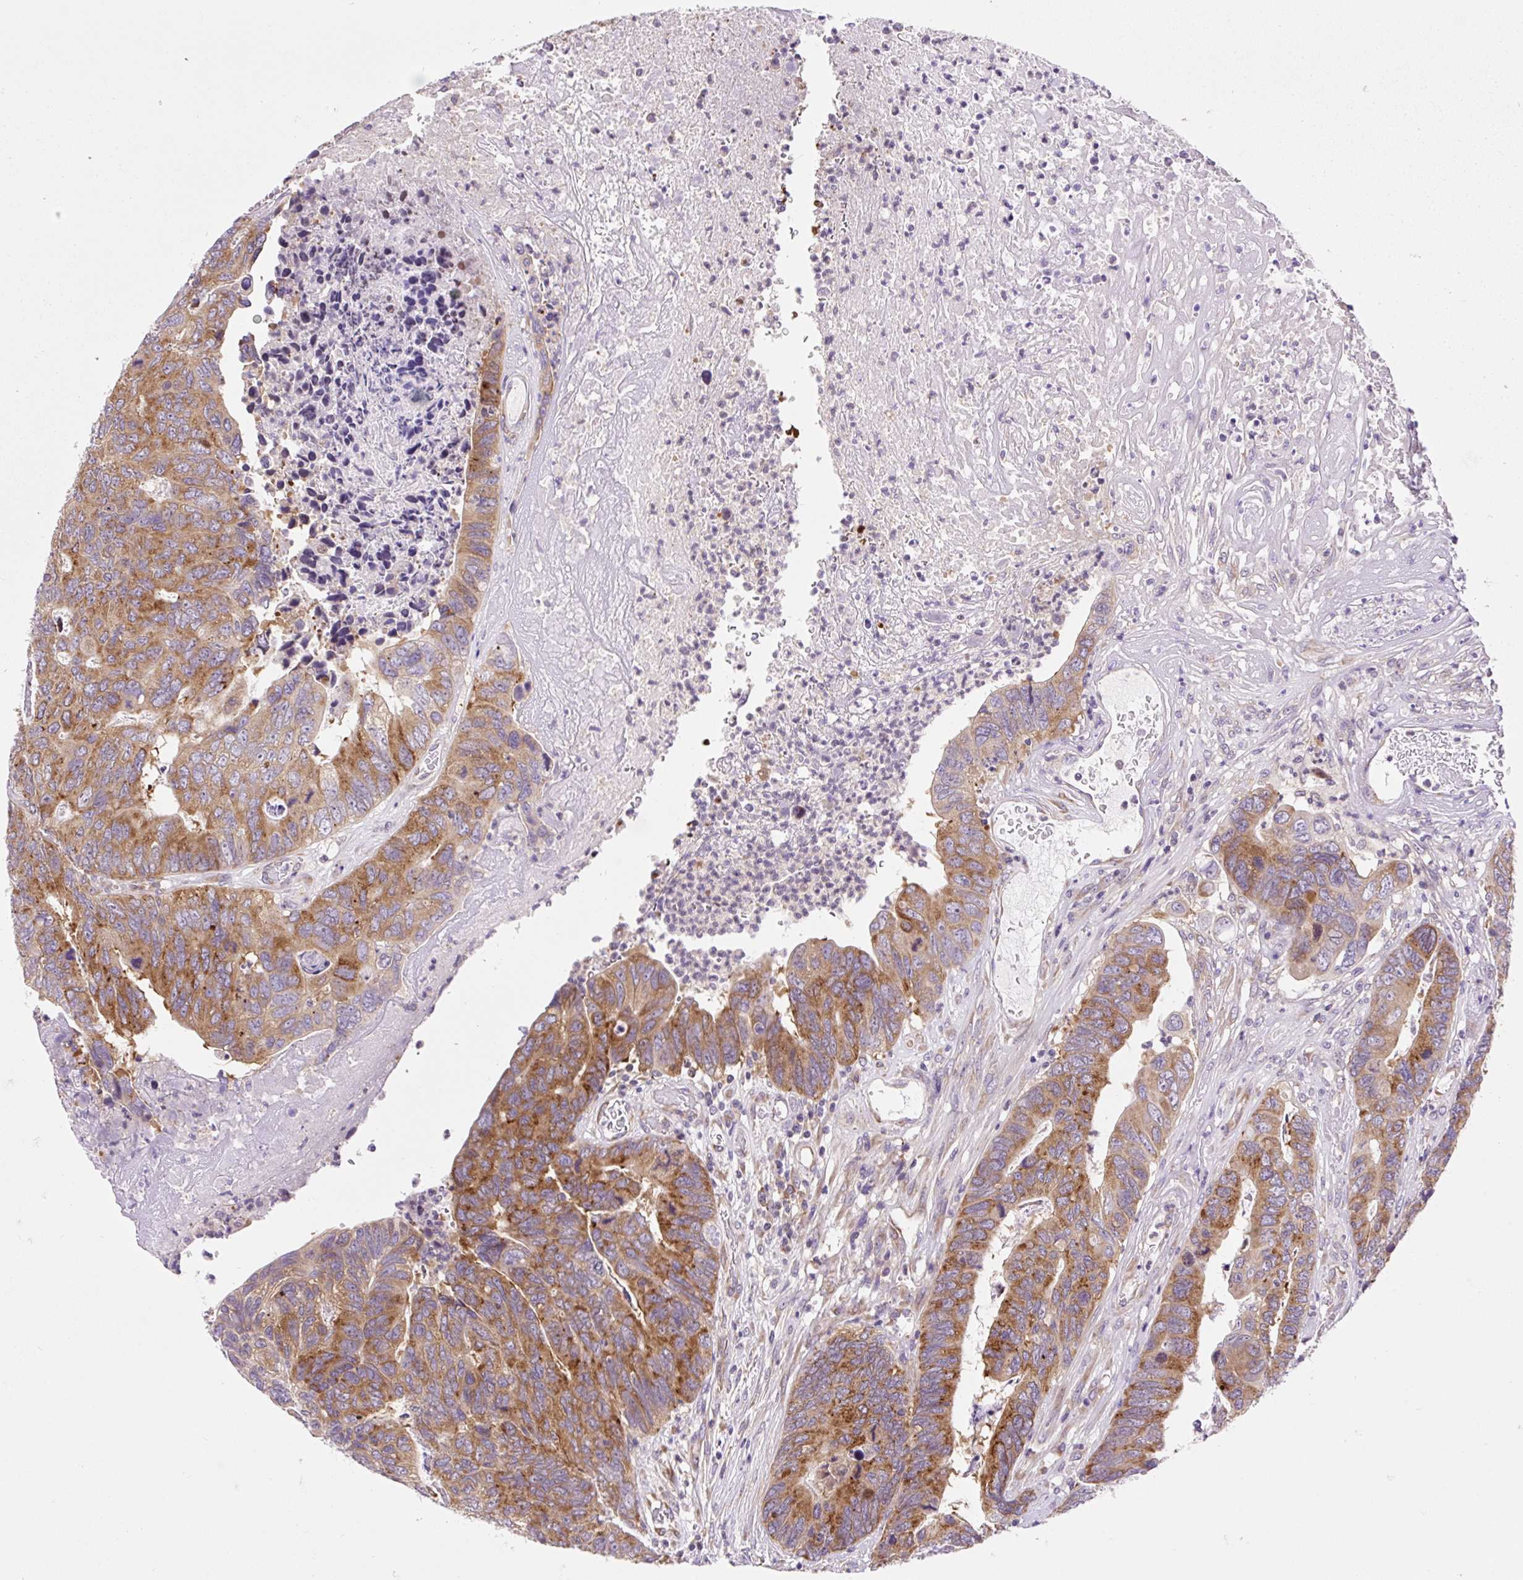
{"staining": {"intensity": "moderate", "quantity": ">75%", "location": "cytoplasmic/membranous"}, "tissue": "colorectal cancer", "cell_type": "Tumor cells", "image_type": "cancer", "snomed": [{"axis": "morphology", "description": "Adenocarcinoma, NOS"}, {"axis": "topography", "description": "Colon"}], "caption": "A brown stain labels moderate cytoplasmic/membranous positivity of a protein in colorectal adenocarcinoma tumor cells.", "gene": "GPR45", "patient": {"sex": "female", "age": 67}}